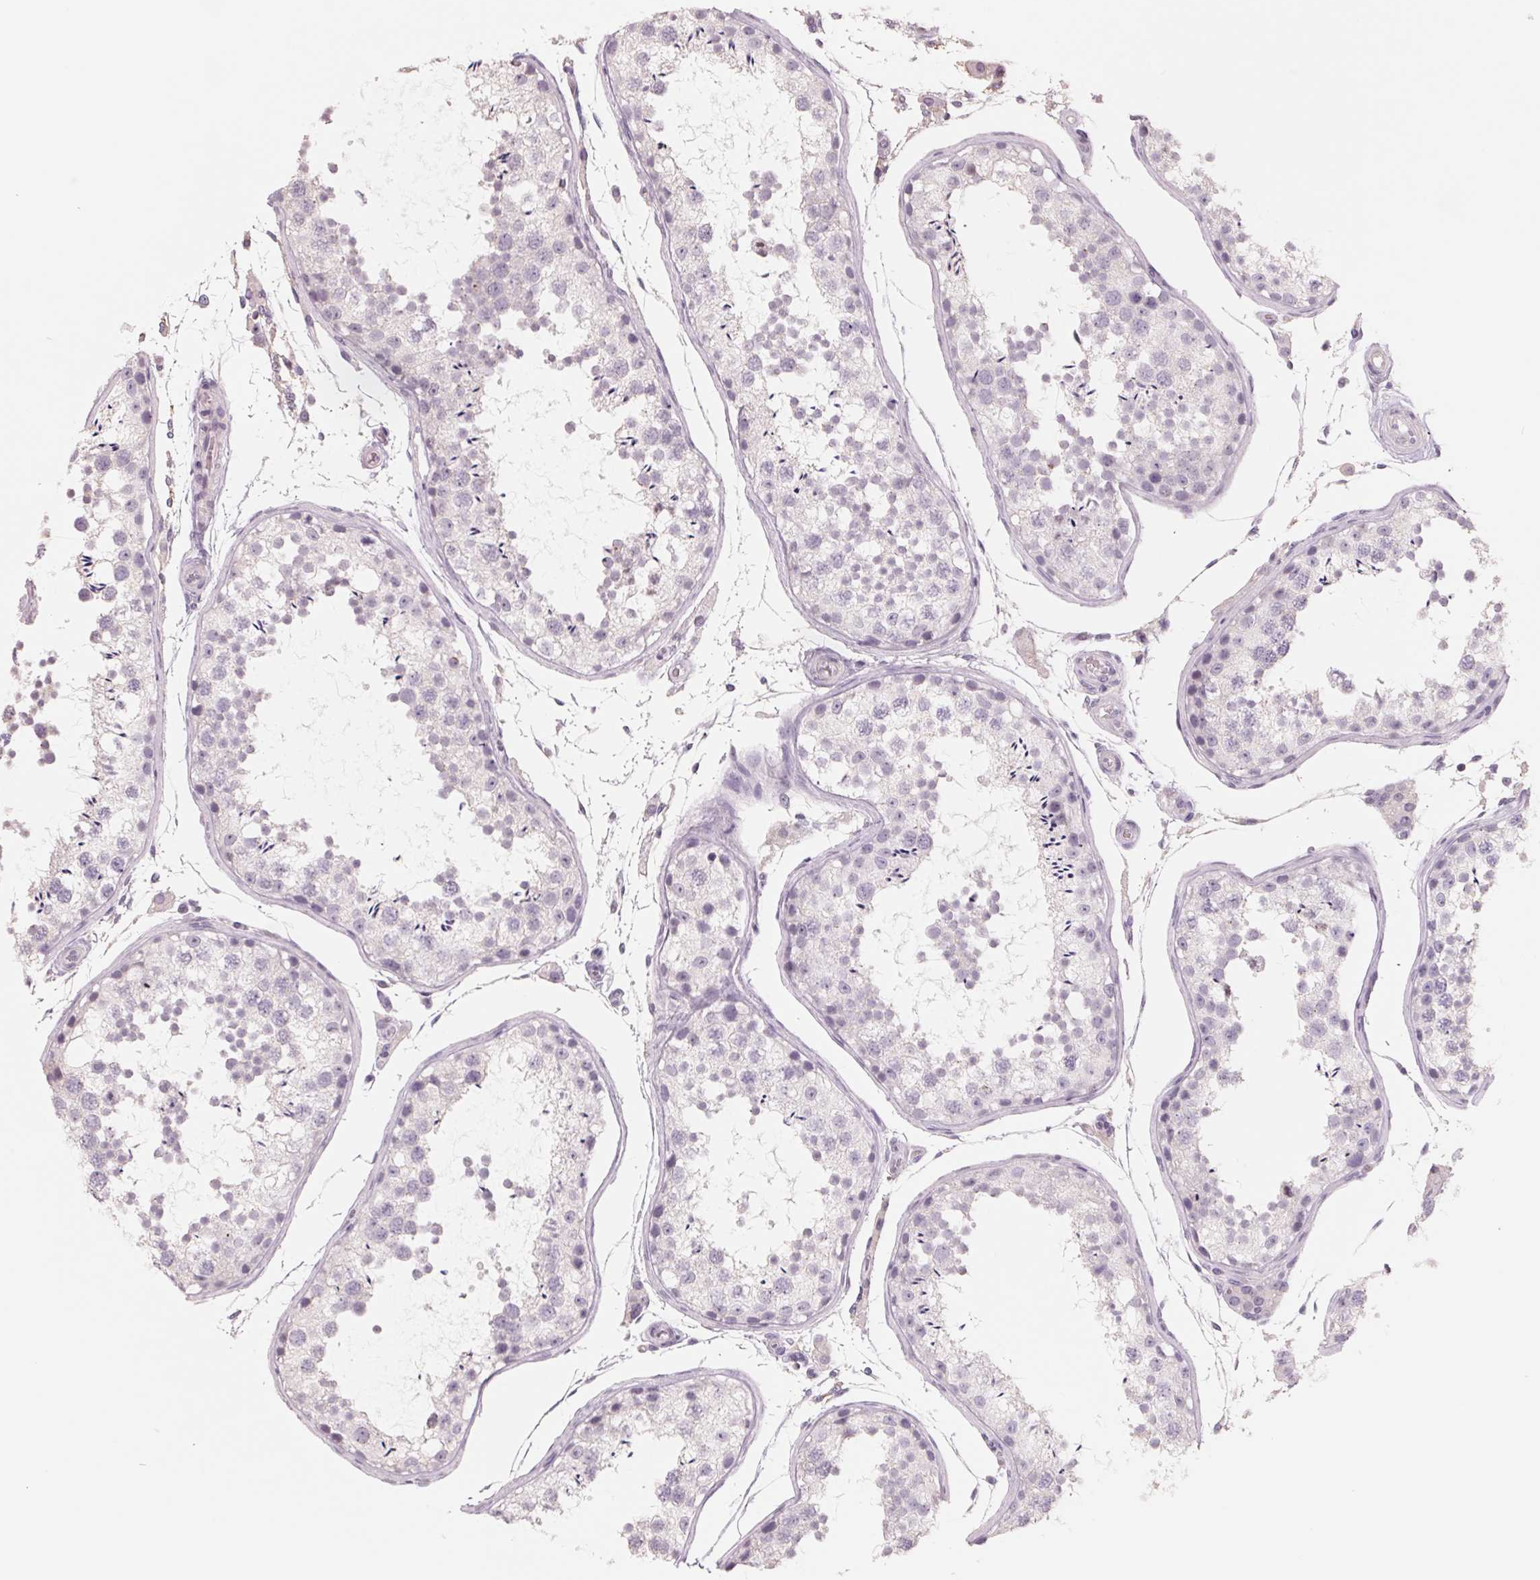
{"staining": {"intensity": "negative", "quantity": "none", "location": "none"}, "tissue": "testis", "cell_type": "Cells in seminiferous ducts", "image_type": "normal", "snomed": [{"axis": "morphology", "description": "Normal tissue, NOS"}, {"axis": "topography", "description": "Testis"}], "caption": "Testis stained for a protein using IHC exhibits no expression cells in seminiferous ducts.", "gene": "FTCD", "patient": {"sex": "male", "age": 29}}